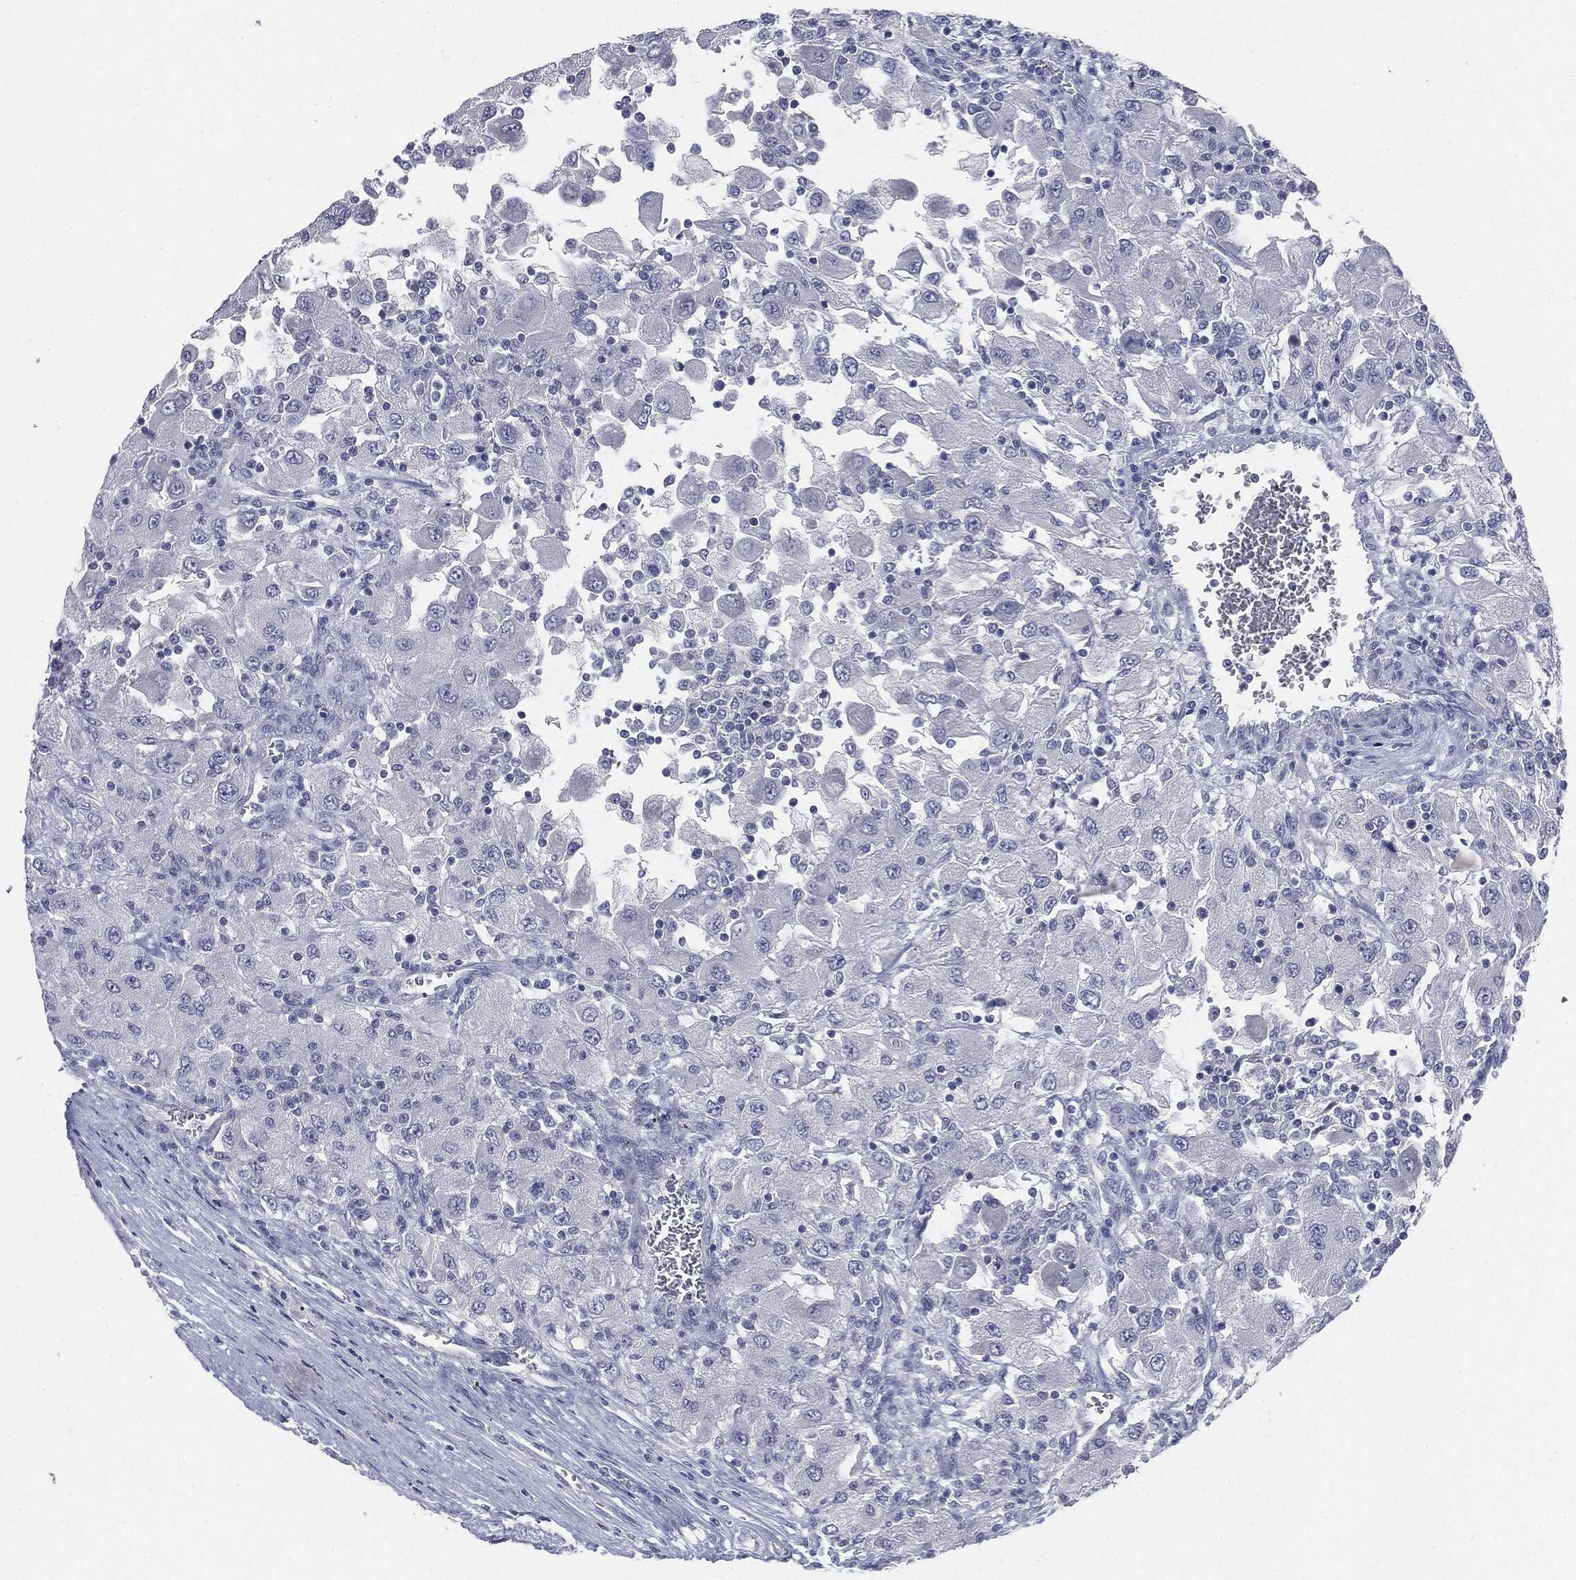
{"staining": {"intensity": "negative", "quantity": "none", "location": "none"}, "tissue": "renal cancer", "cell_type": "Tumor cells", "image_type": "cancer", "snomed": [{"axis": "morphology", "description": "Adenocarcinoma, NOS"}, {"axis": "topography", "description": "Kidney"}], "caption": "High power microscopy histopathology image of an immunohistochemistry (IHC) histopathology image of renal cancer (adenocarcinoma), revealing no significant positivity in tumor cells. (IHC, brightfield microscopy, high magnification).", "gene": "CGB1", "patient": {"sex": "female", "age": 67}}